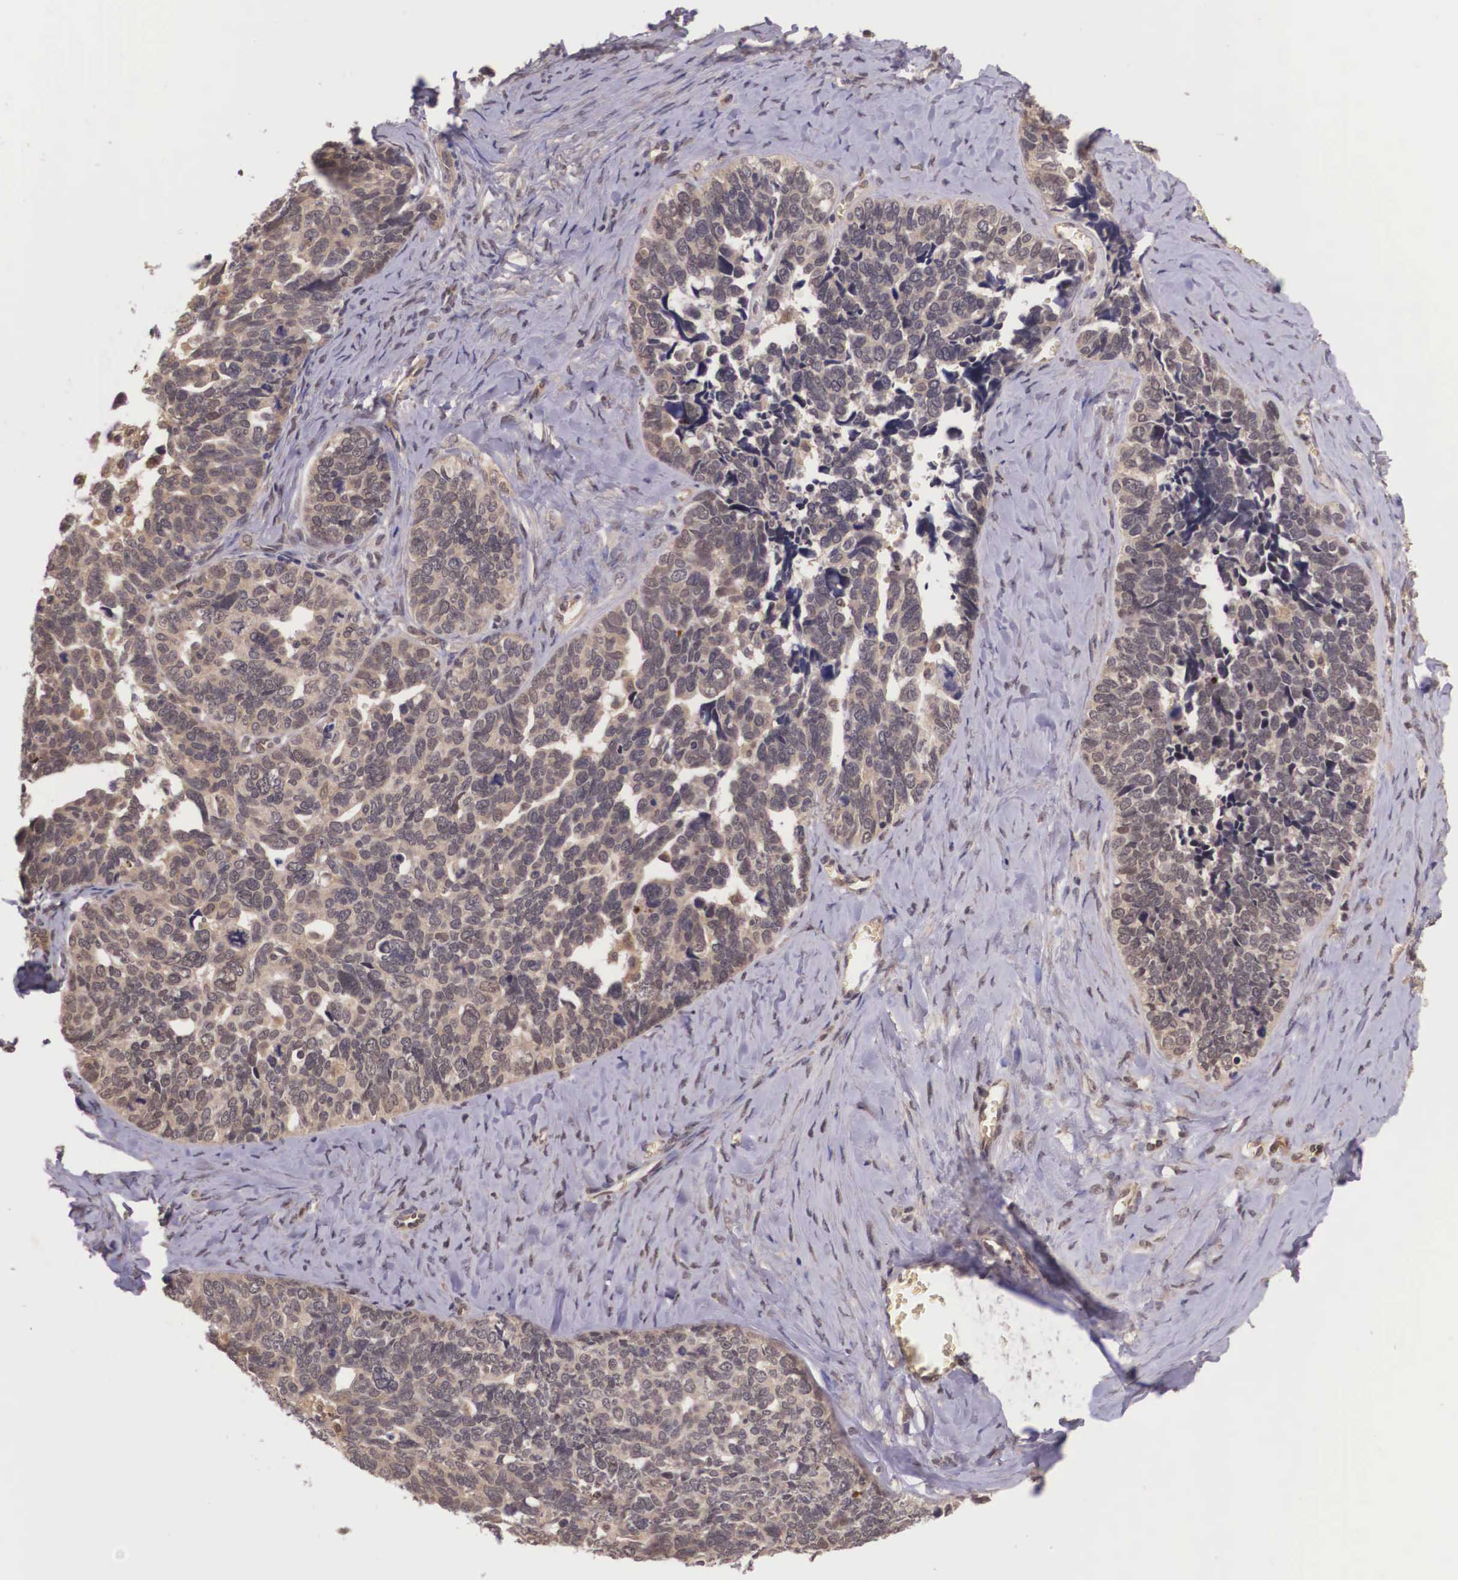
{"staining": {"intensity": "moderate", "quantity": ">75%", "location": "cytoplasmic/membranous"}, "tissue": "ovarian cancer", "cell_type": "Tumor cells", "image_type": "cancer", "snomed": [{"axis": "morphology", "description": "Cystadenocarcinoma, serous, NOS"}, {"axis": "topography", "description": "Ovary"}], "caption": "Protein analysis of ovarian cancer (serous cystadenocarcinoma) tissue displays moderate cytoplasmic/membranous expression in about >75% of tumor cells. (DAB (3,3'-diaminobenzidine) IHC, brown staining for protein, blue staining for nuclei).", "gene": "VASH1", "patient": {"sex": "female", "age": 77}}